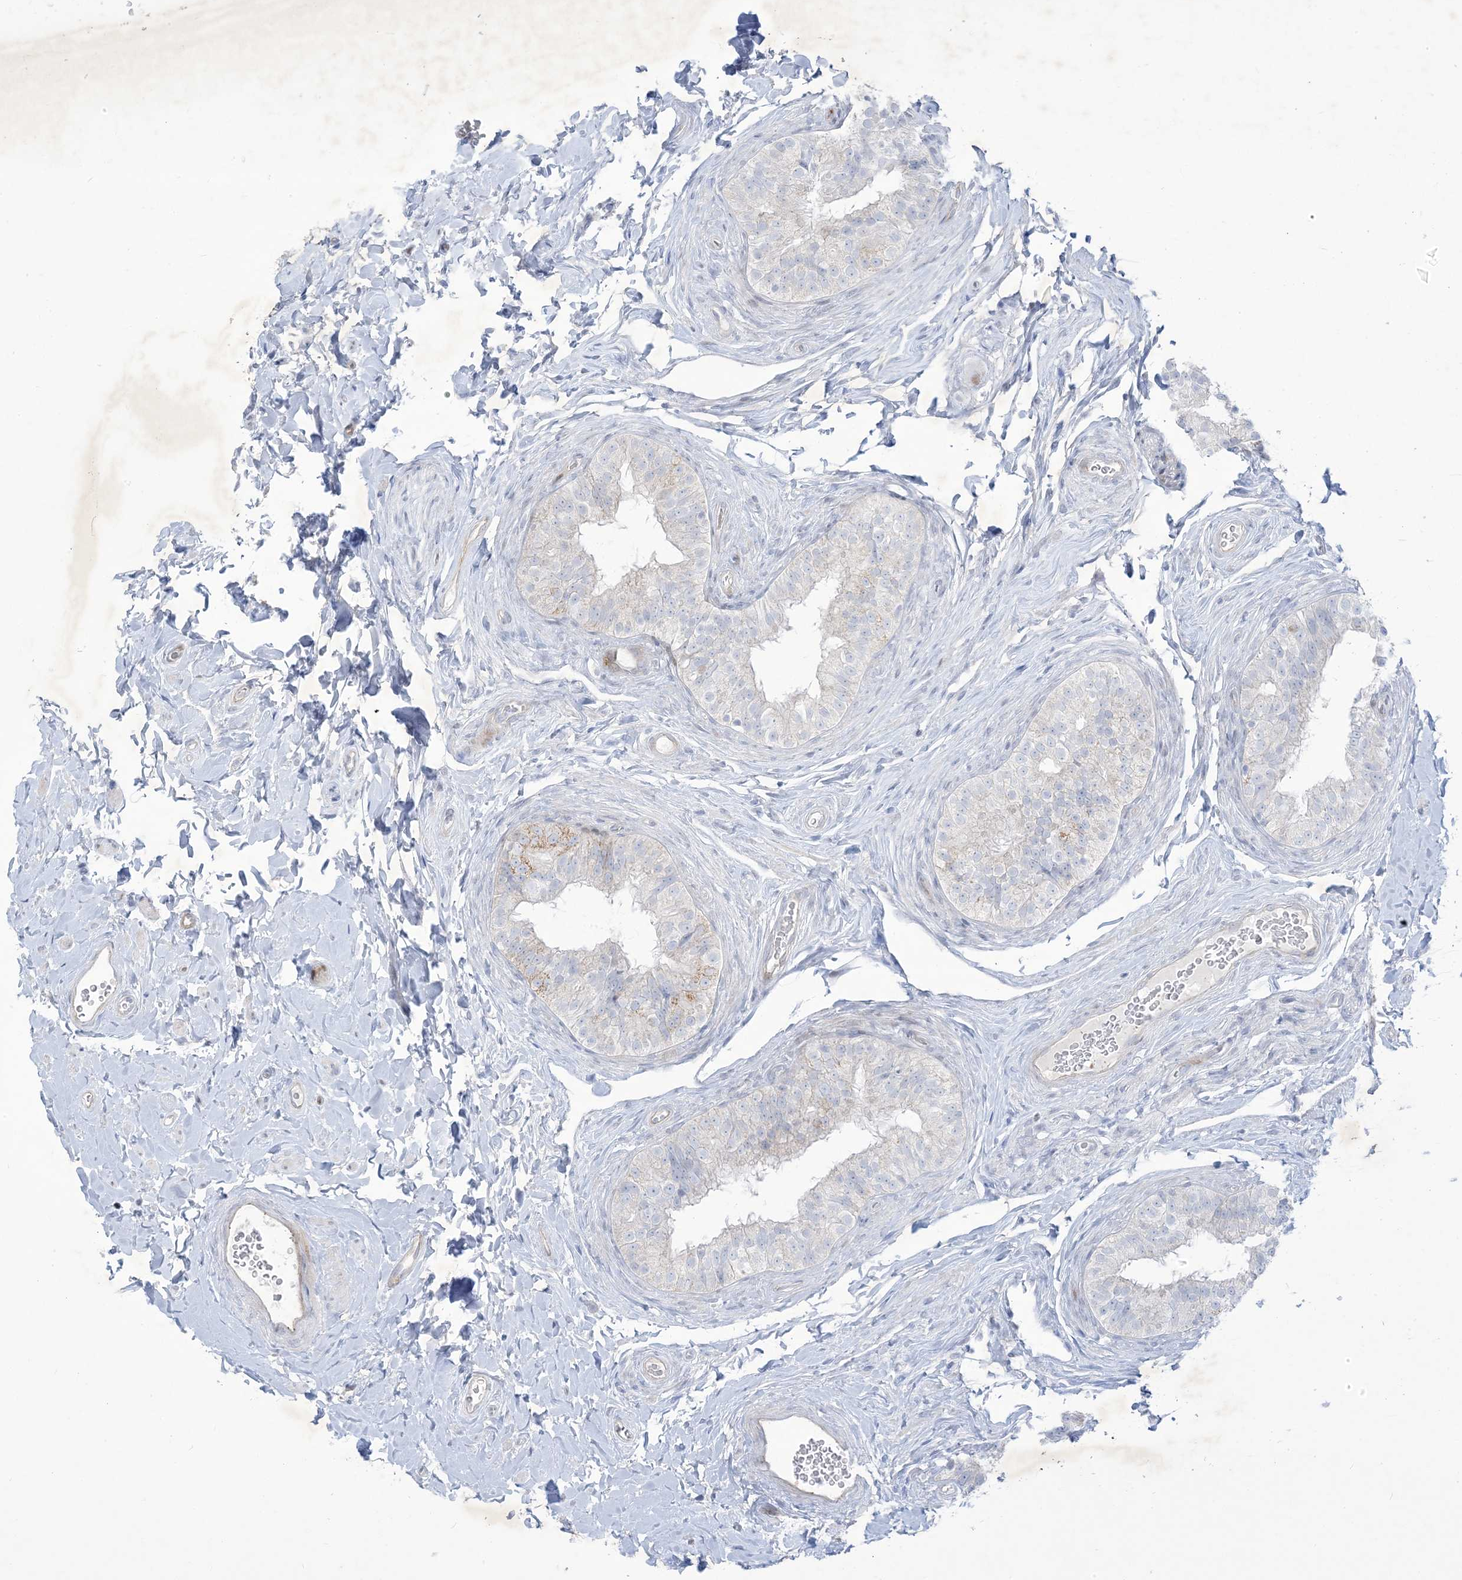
{"staining": {"intensity": "strong", "quantity": "<25%", "location": "cytoplasmic/membranous"}, "tissue": "epididymis", "cell_type": "Glandular cells", "image_type": "normal", "snomed": [{"axis": "morphology", "description": "Normal tissue, NOS"}, {"axis": "topography", "description": "Epididymis"}], "caption": "The image demonstrates immunohistochemical staining of normal epididymis. There is strong cytoplasmic/membranous staining is present in approximately <25% of glandular cells. Using DAB (3,3'-diaminobenzidine) (brown) and hematoxylin (blue) stains, captured at high magnification using brightfield microscopy.", "gene": "B3GNT7", "patient": {"sex": "male", "age": 49}}